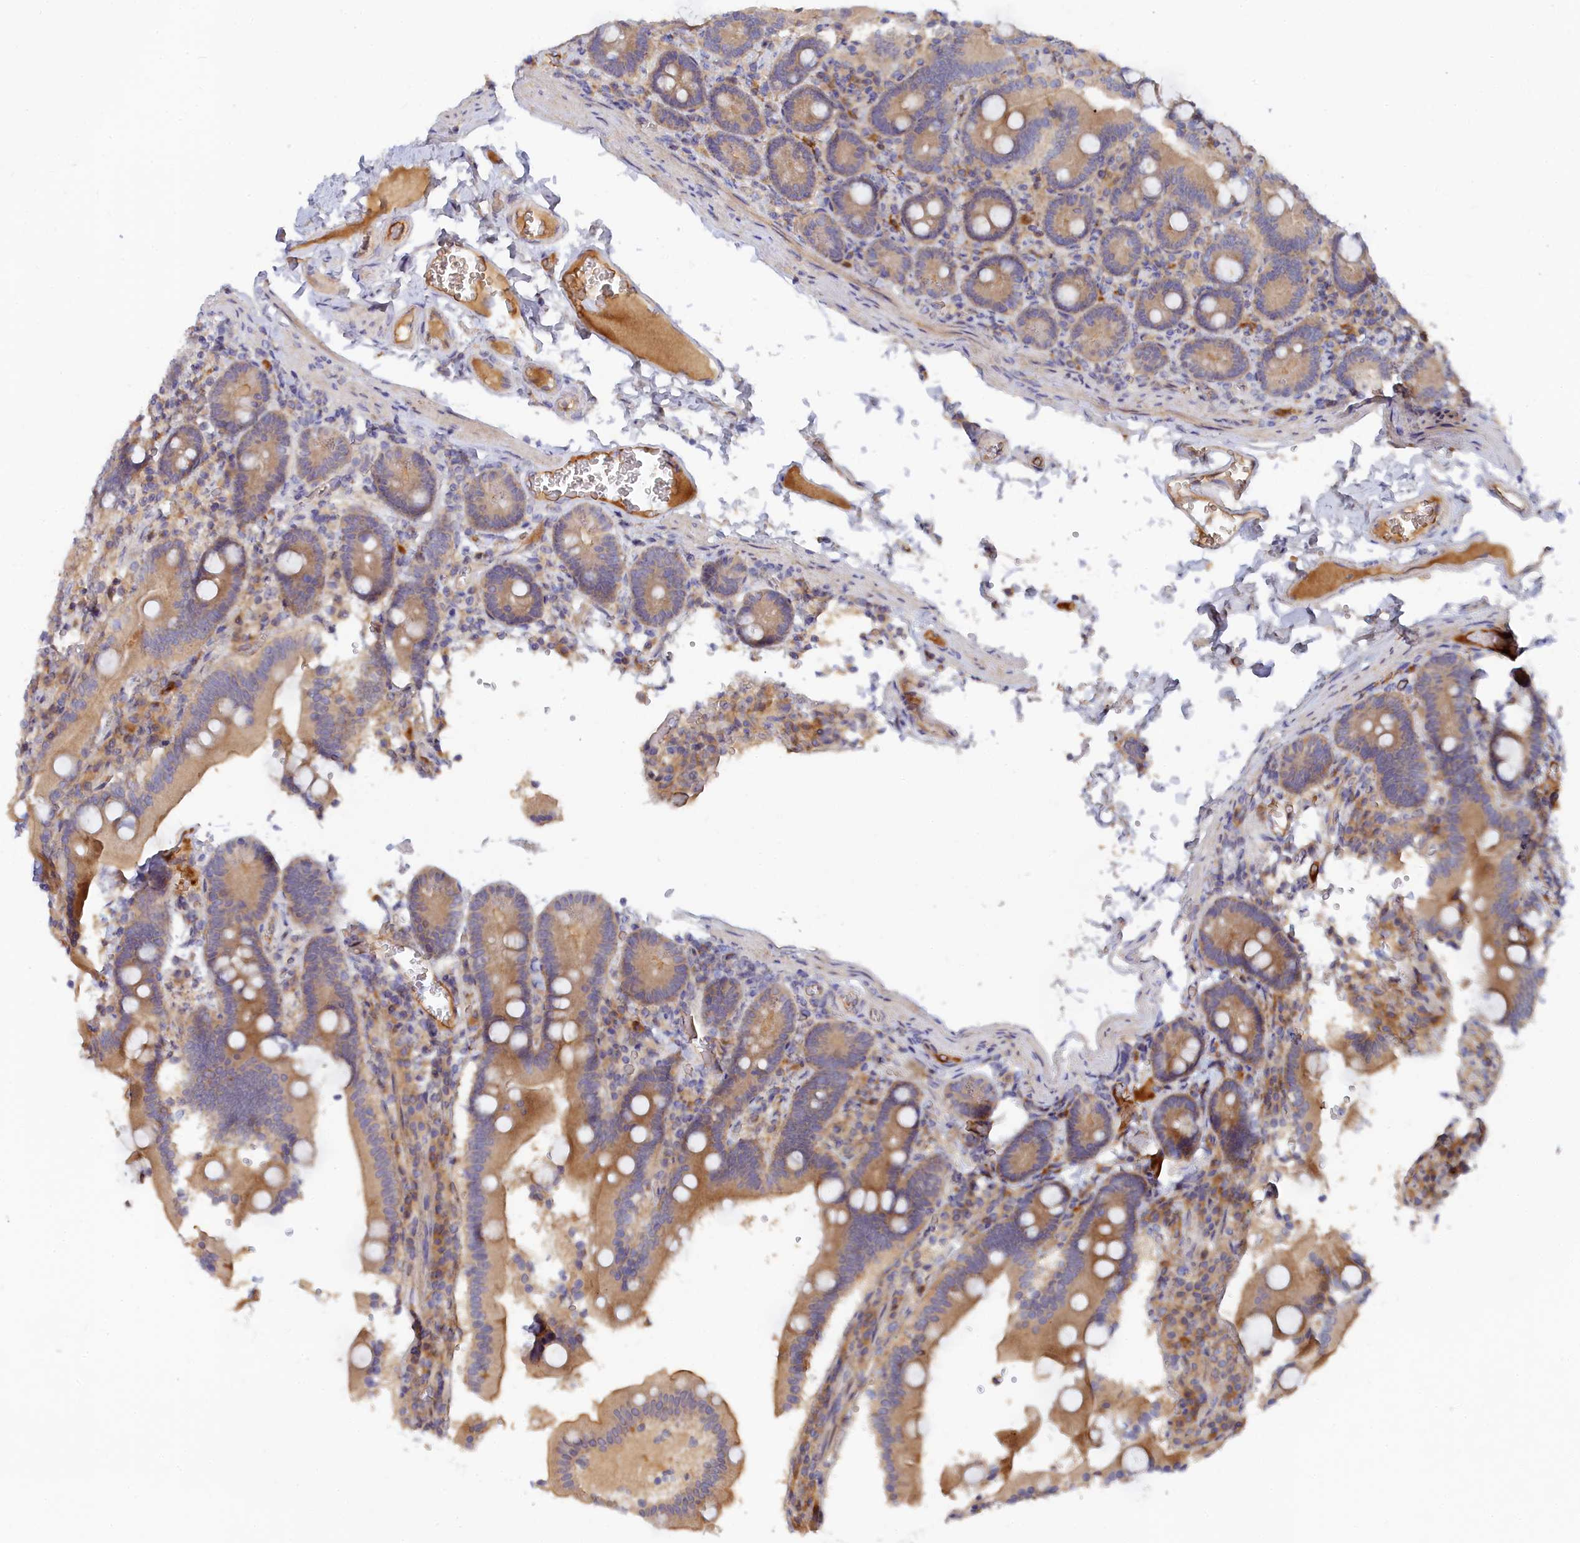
{"staining": {"intensity": "moderate", "quantity": ">75%", "location": "cytoplasmic/membranous"}, "tissue": "duodenum", "cell_type": "Glandular cells", "image_type": "normal", "snomed": [{"axis": "morphology", "description": "Normal tissue, NOS"}, {"axis": "topography", "description": "Duodenum"}], "caption": "A photomicrograph of human duodenum stained for a protein reveals moderate cytoplasmic/membranous brown staining in glandular cells.", "gene": "SPATA5L1", "patient": {"sex": "female", "age": 62}}